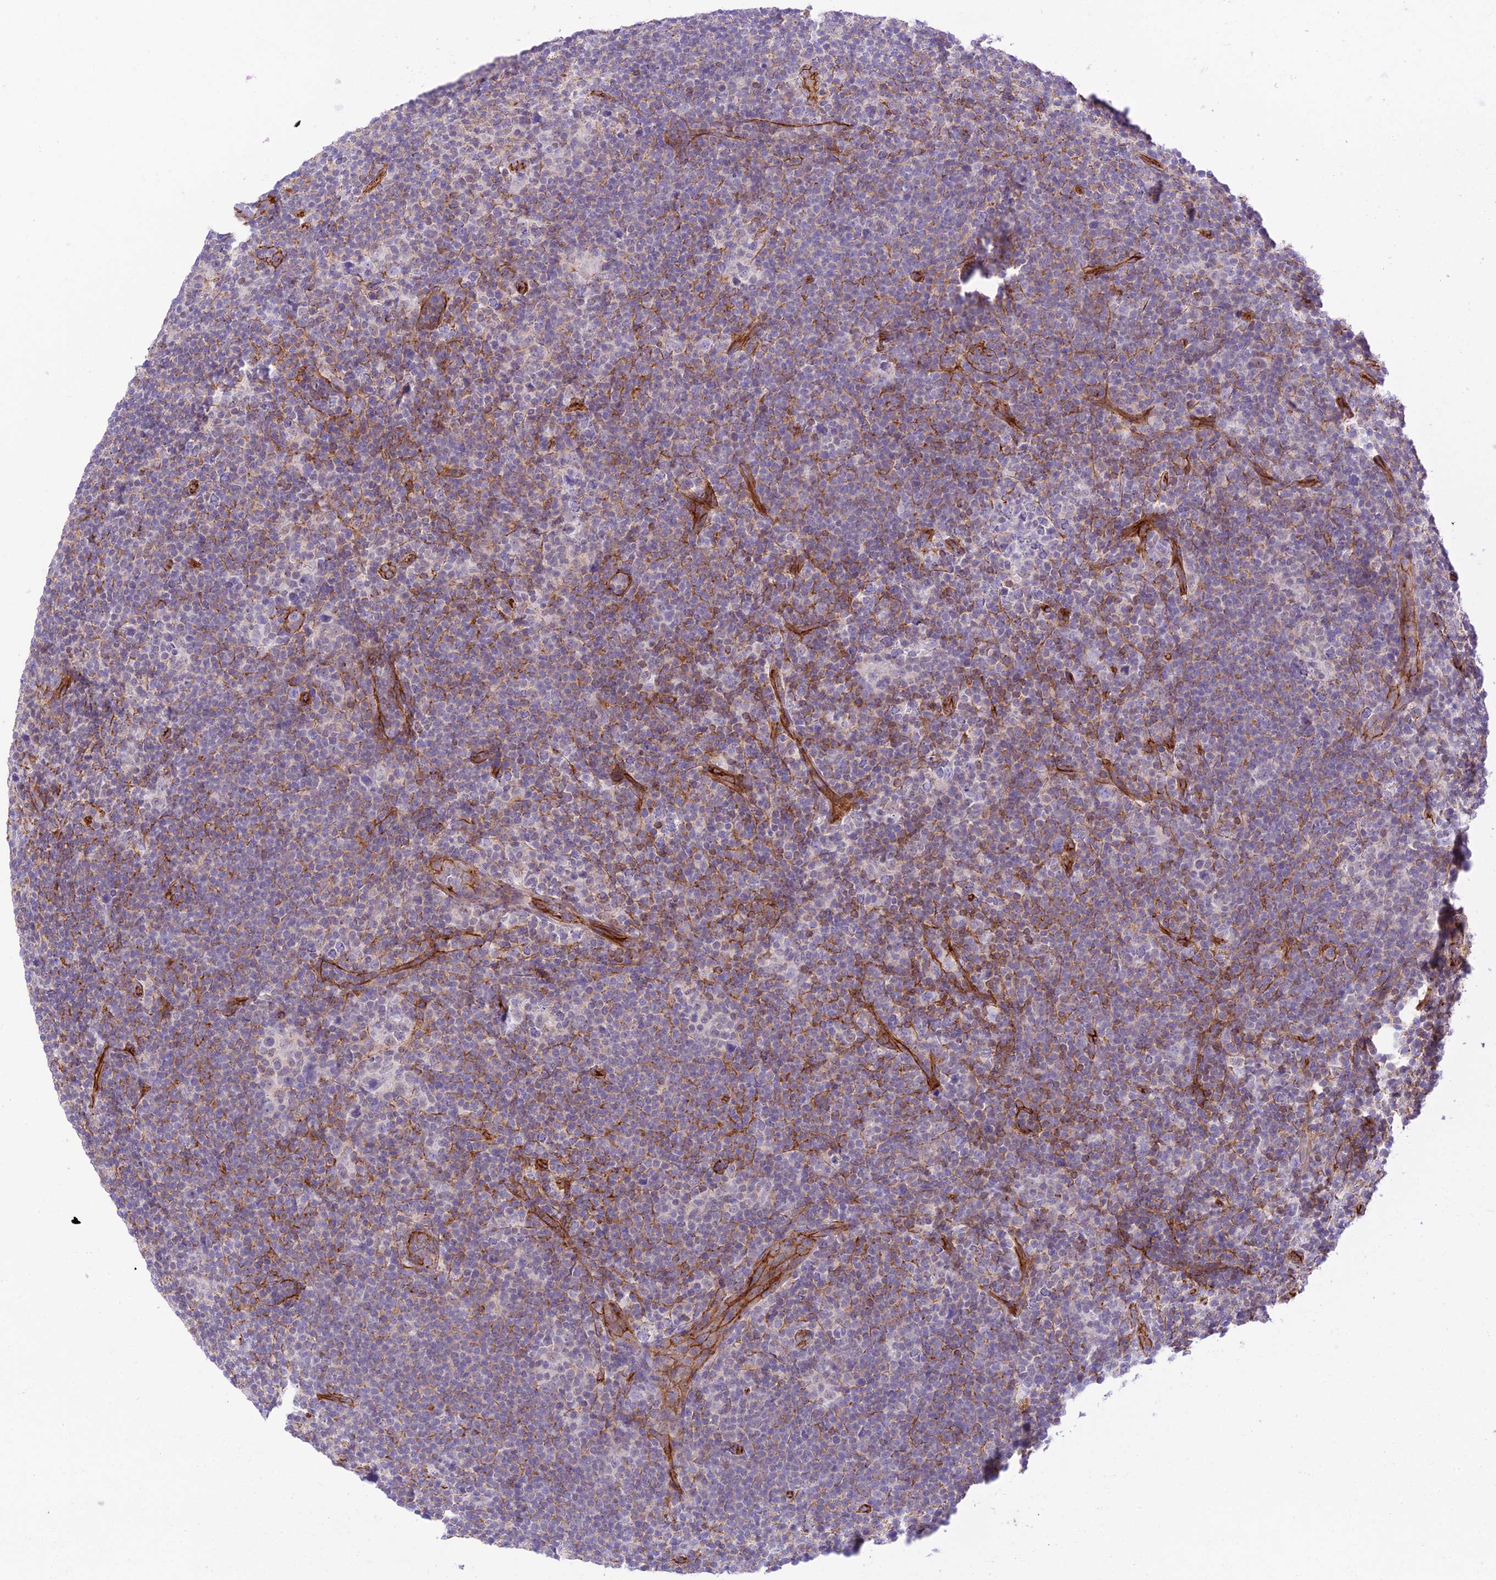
{"staining": {"intensity": "negative", "quantity": "none", "location": "none"}, "tissue": "lymphoma", "cell_type": "Tumor cells", "image_type": "cancer", "snomed": [{"axis": "morphology", "description": "Hodgkin's disease, NOS"}, {"axis": "topography", "description": "Lymph node"}], "caption": "Immunohistochemistry (IHC) micrograph of lymphoma stained for a protein (brown), which reveals no expression in tumor cells.", "gene": "YPEL5", "patient": {"sex": "female", "age": 57}}